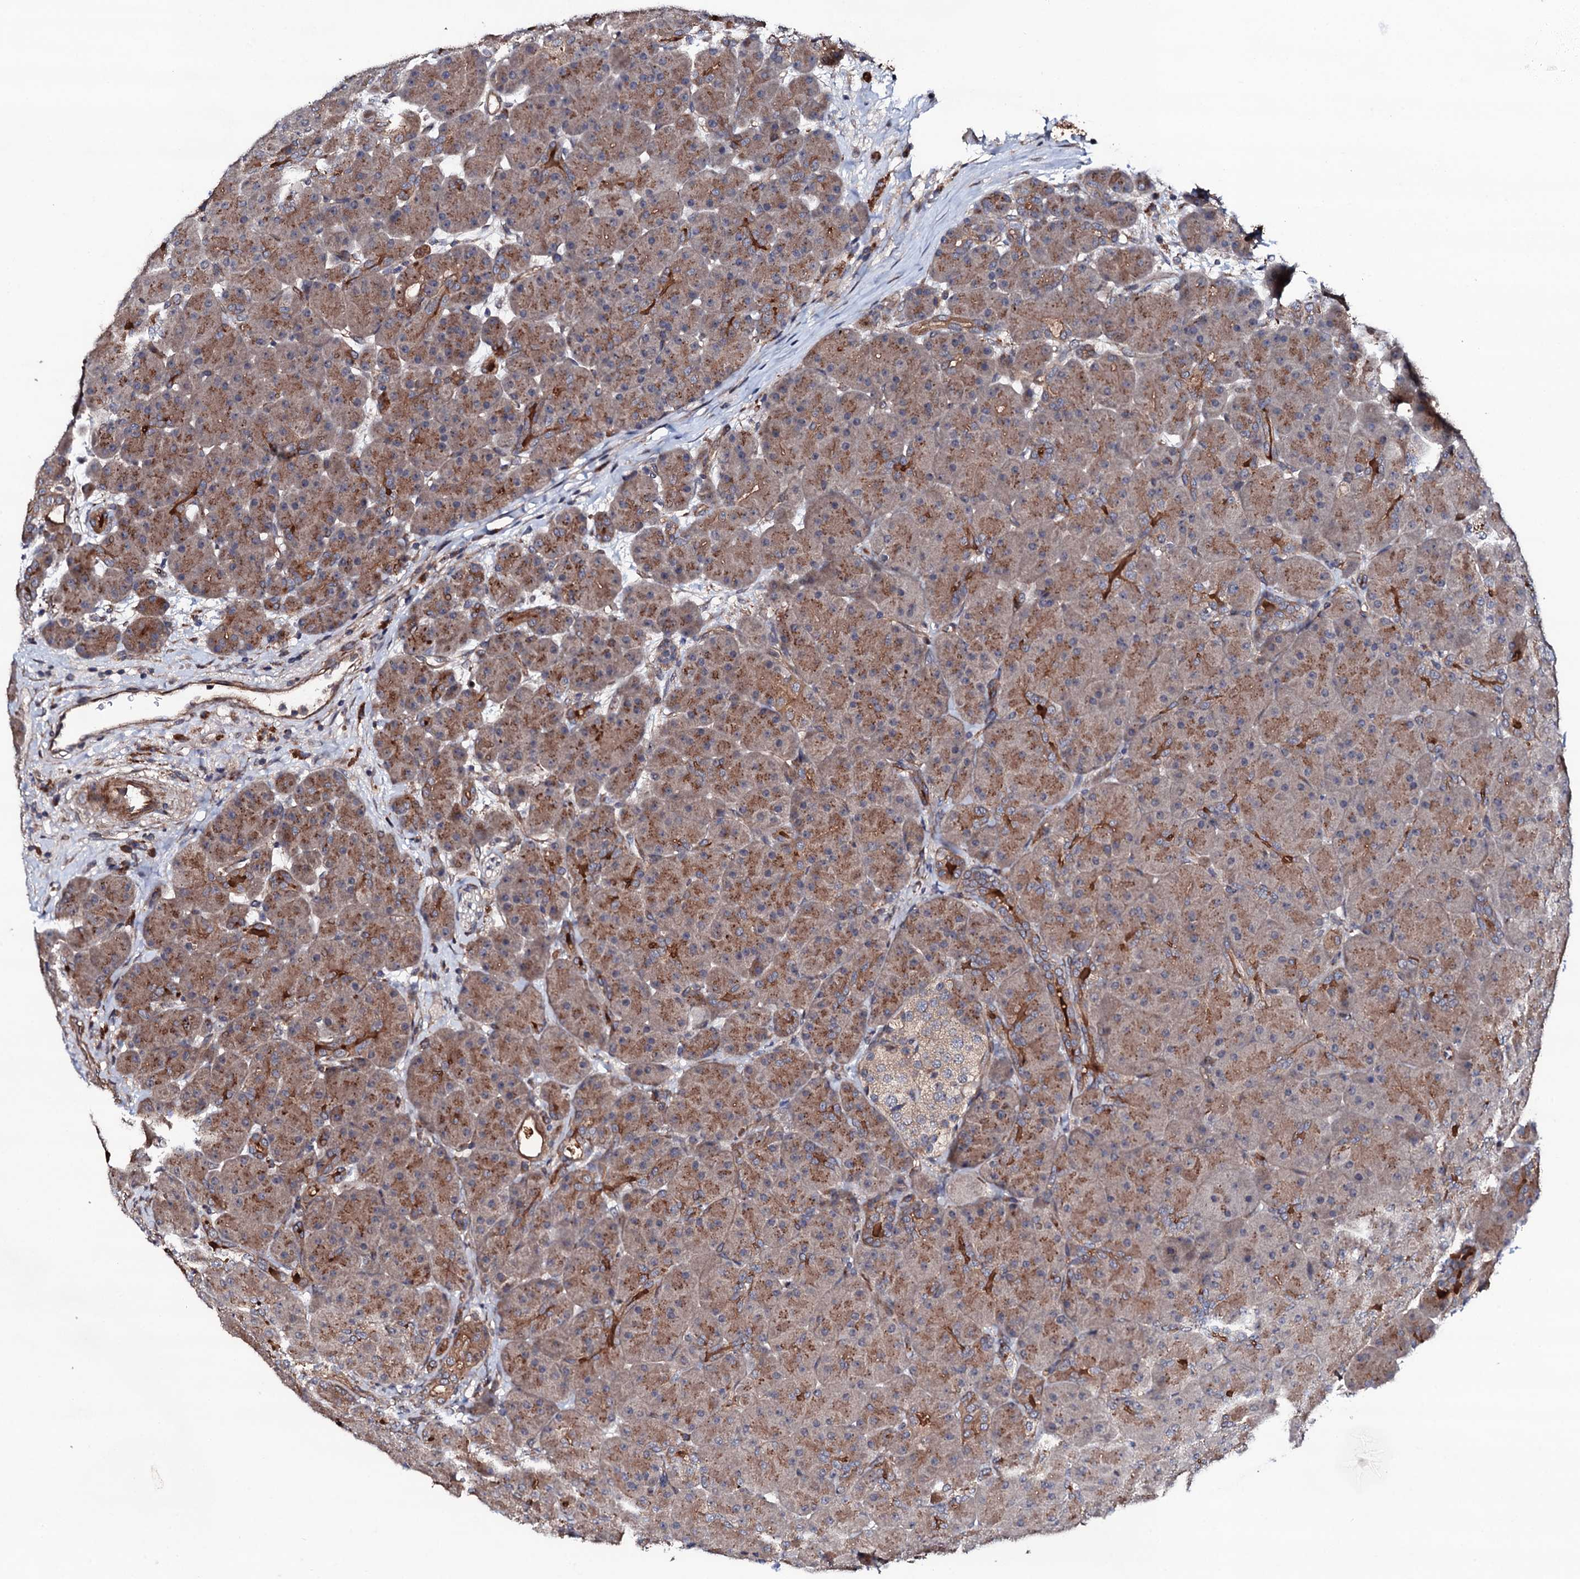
{"staining": {"intensity": "moderate", "quantity": "25%-75%", "location": "cytoplasmic/membranous"}, "tissue": "pancreas", "cell_type": "Exocrine glandular cells", "image_type": "normal", "snomed": [{"axis": "morphology", "description": "Normal tissue, NOS"}, {"axis": "topography", "description": "Pancreas"}], "caption": "Protein expression analysis of unremarkable human pancreas reveals moderate cytoplasmic/membranous positivity in approximately 25%-75% of exocrine glandular cells.", "gene": "CIAO2A", "patient": {"sex": "male", "age": 66}}